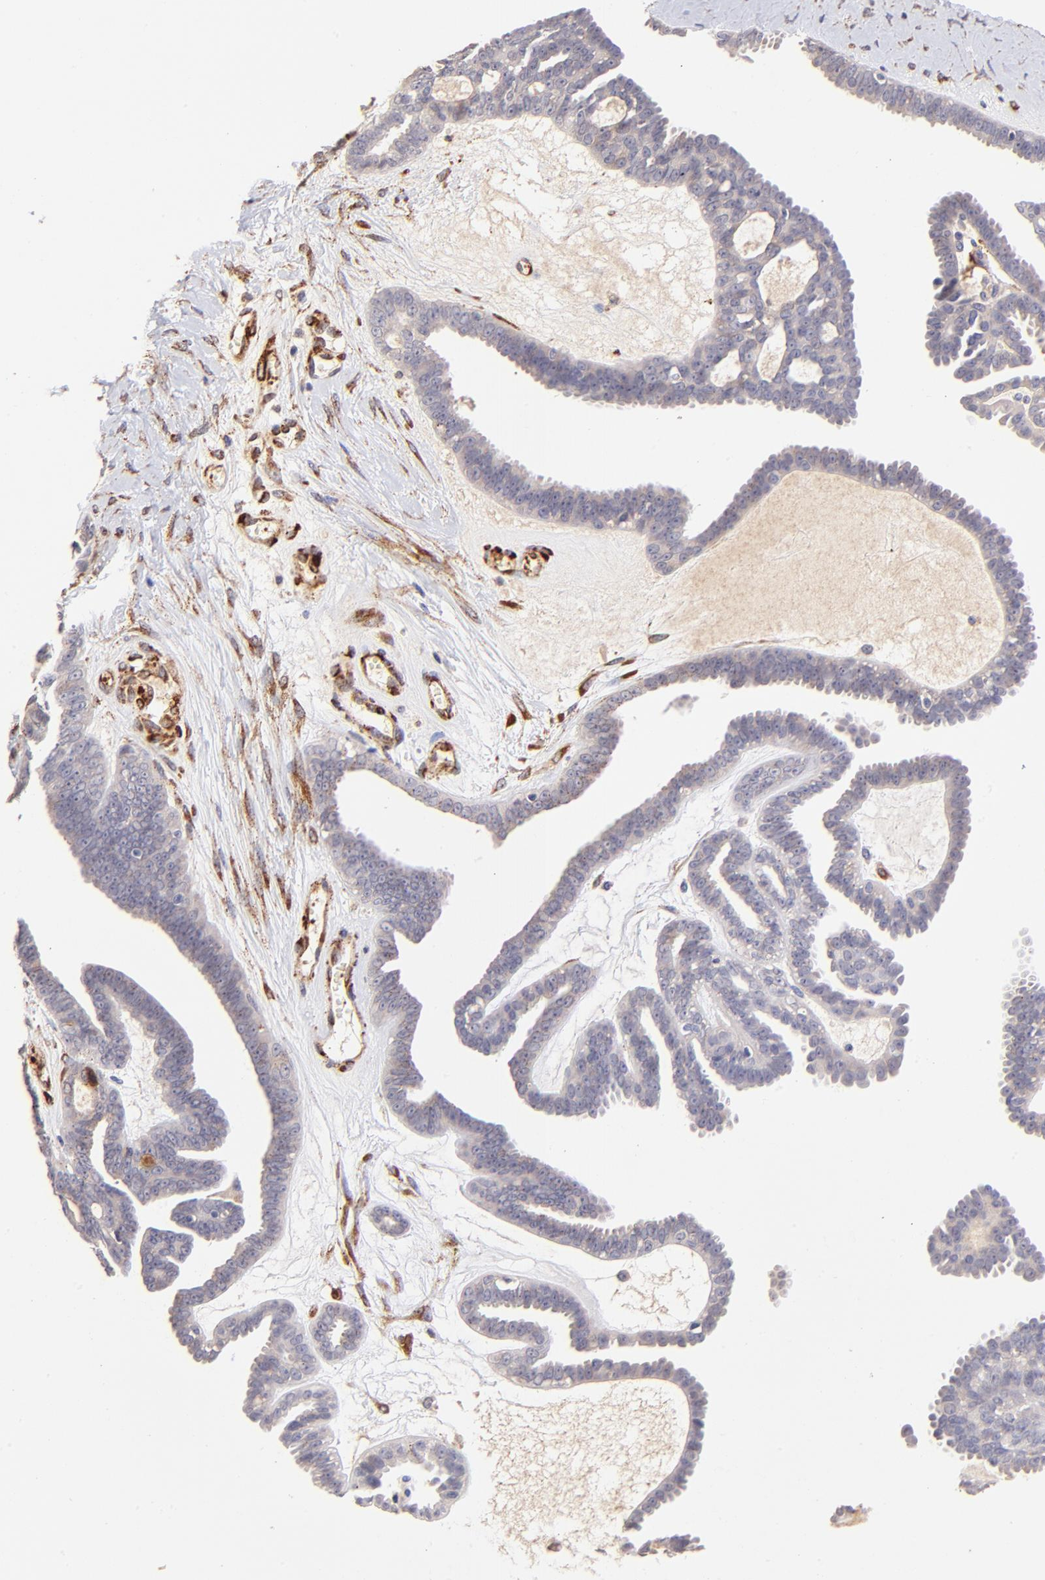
{"staining": {"intensity": "weak", "quantity": "<25%", "location": "cytoplasmic/membranous"}, "tissue": "ovarian cancer", "cell_type": "Tumor cells", "image_type": "cancer", "snomed": [{"axis": "morphology", "description": "Cystadenocarcinoma, serous, NOS"}, {"axis": "topography", "description": "Ovary"}], "caption": "IHC of serous cystadenocarcinoma (ovarian) demonstrates no expression in tumor cells. (Immunohistochemistry (ihc), brightfield microscopy, high magnification).", "gene": "SPARC", "patient": {"sex": "female", "age": 71}}